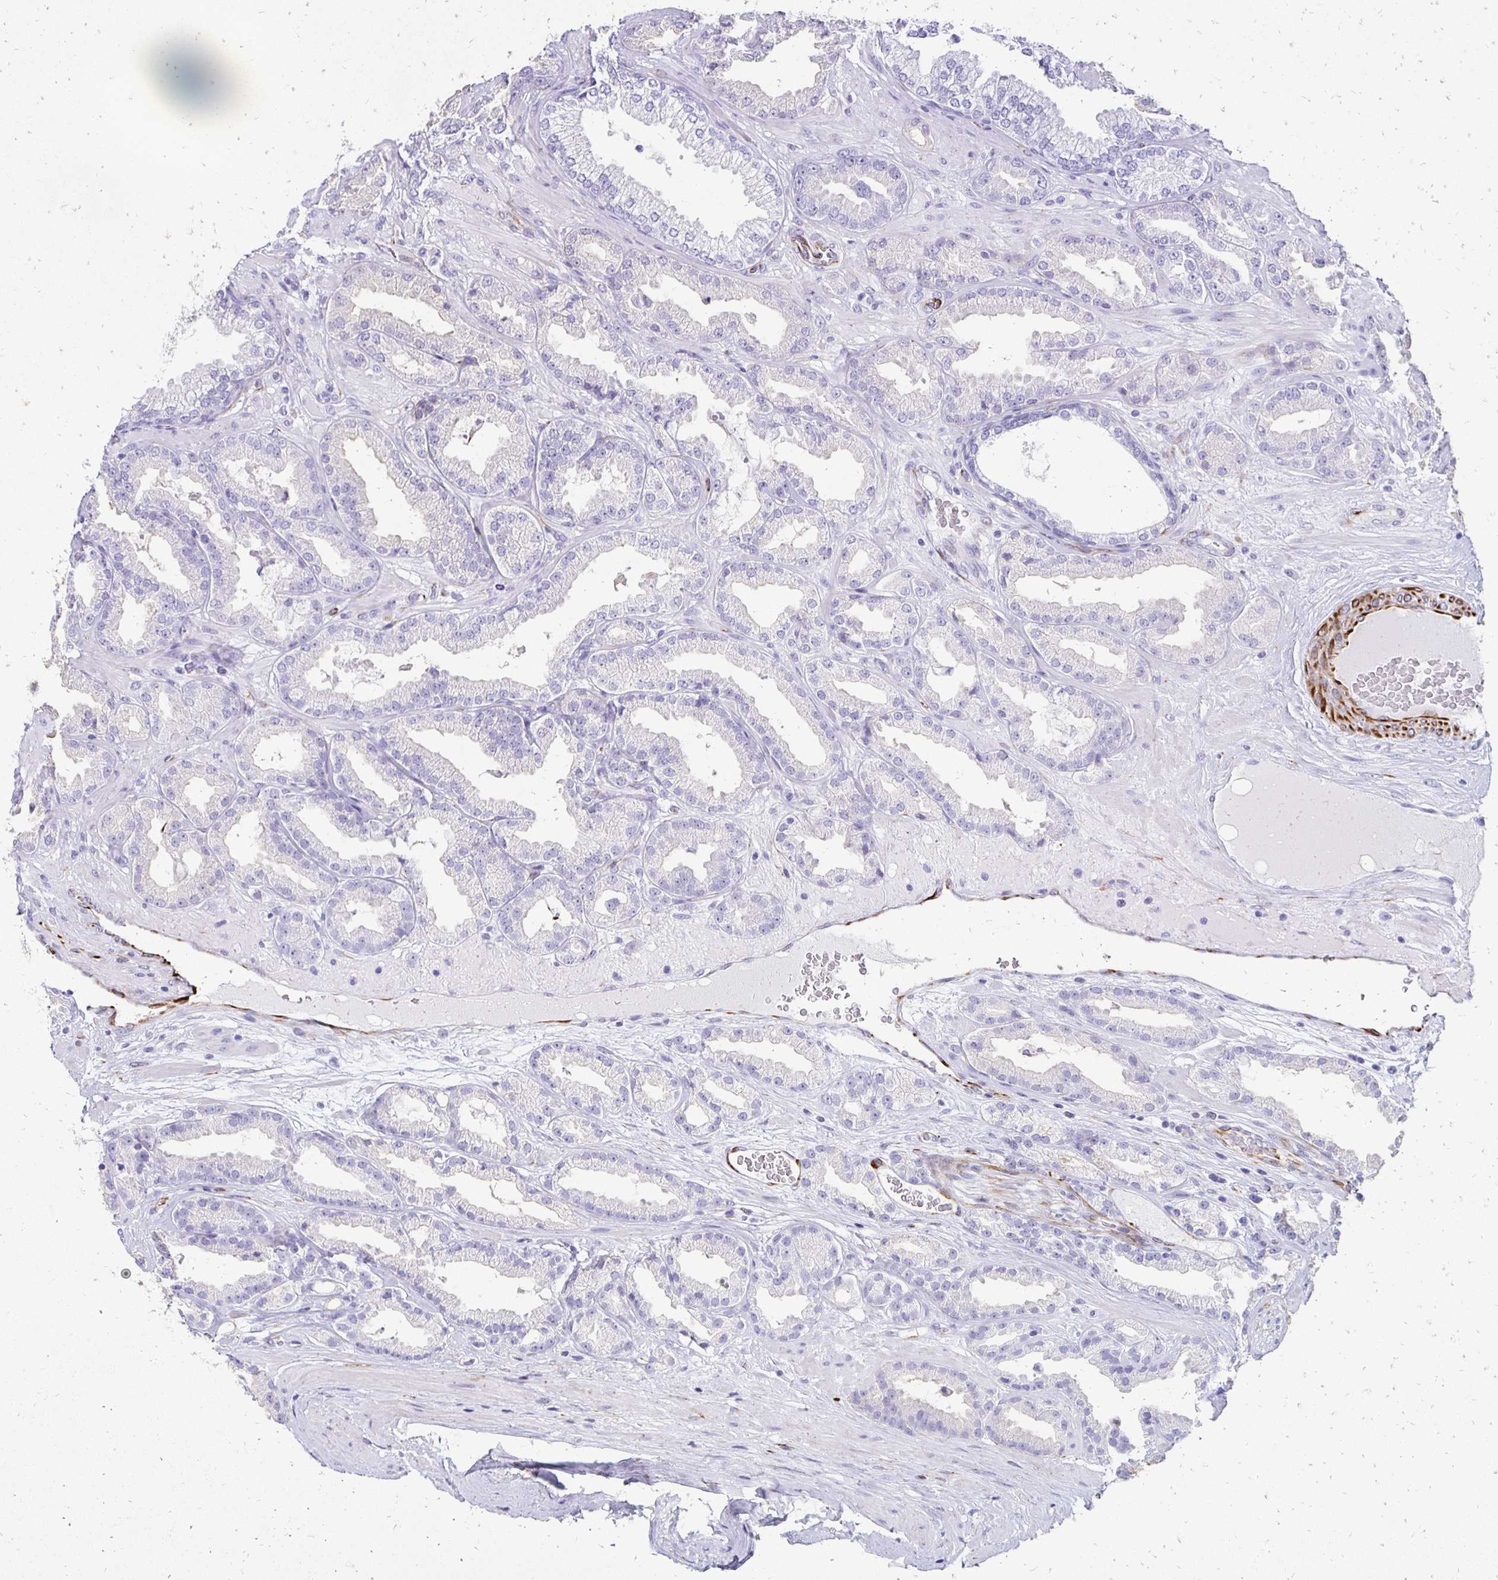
{"staining": {"intensity": "negative", "quantity": "none", "location": "none"}, "tissue": "prostate cancer", "cell_type": "Tumor cells", "image_type": "cancer", "snomed": [{"axis": "morphology", "description": "Adenocarcinoma, Low grade"}, {"axis": "topography", "description": "Prostate"}], "caption": "This is an immunohistochemistry (IHC) image of human prostate cancer. There is no positivity in tumor cells.", "gene": "TMEM54", "patient": {"sex": "male", "age": 61}}